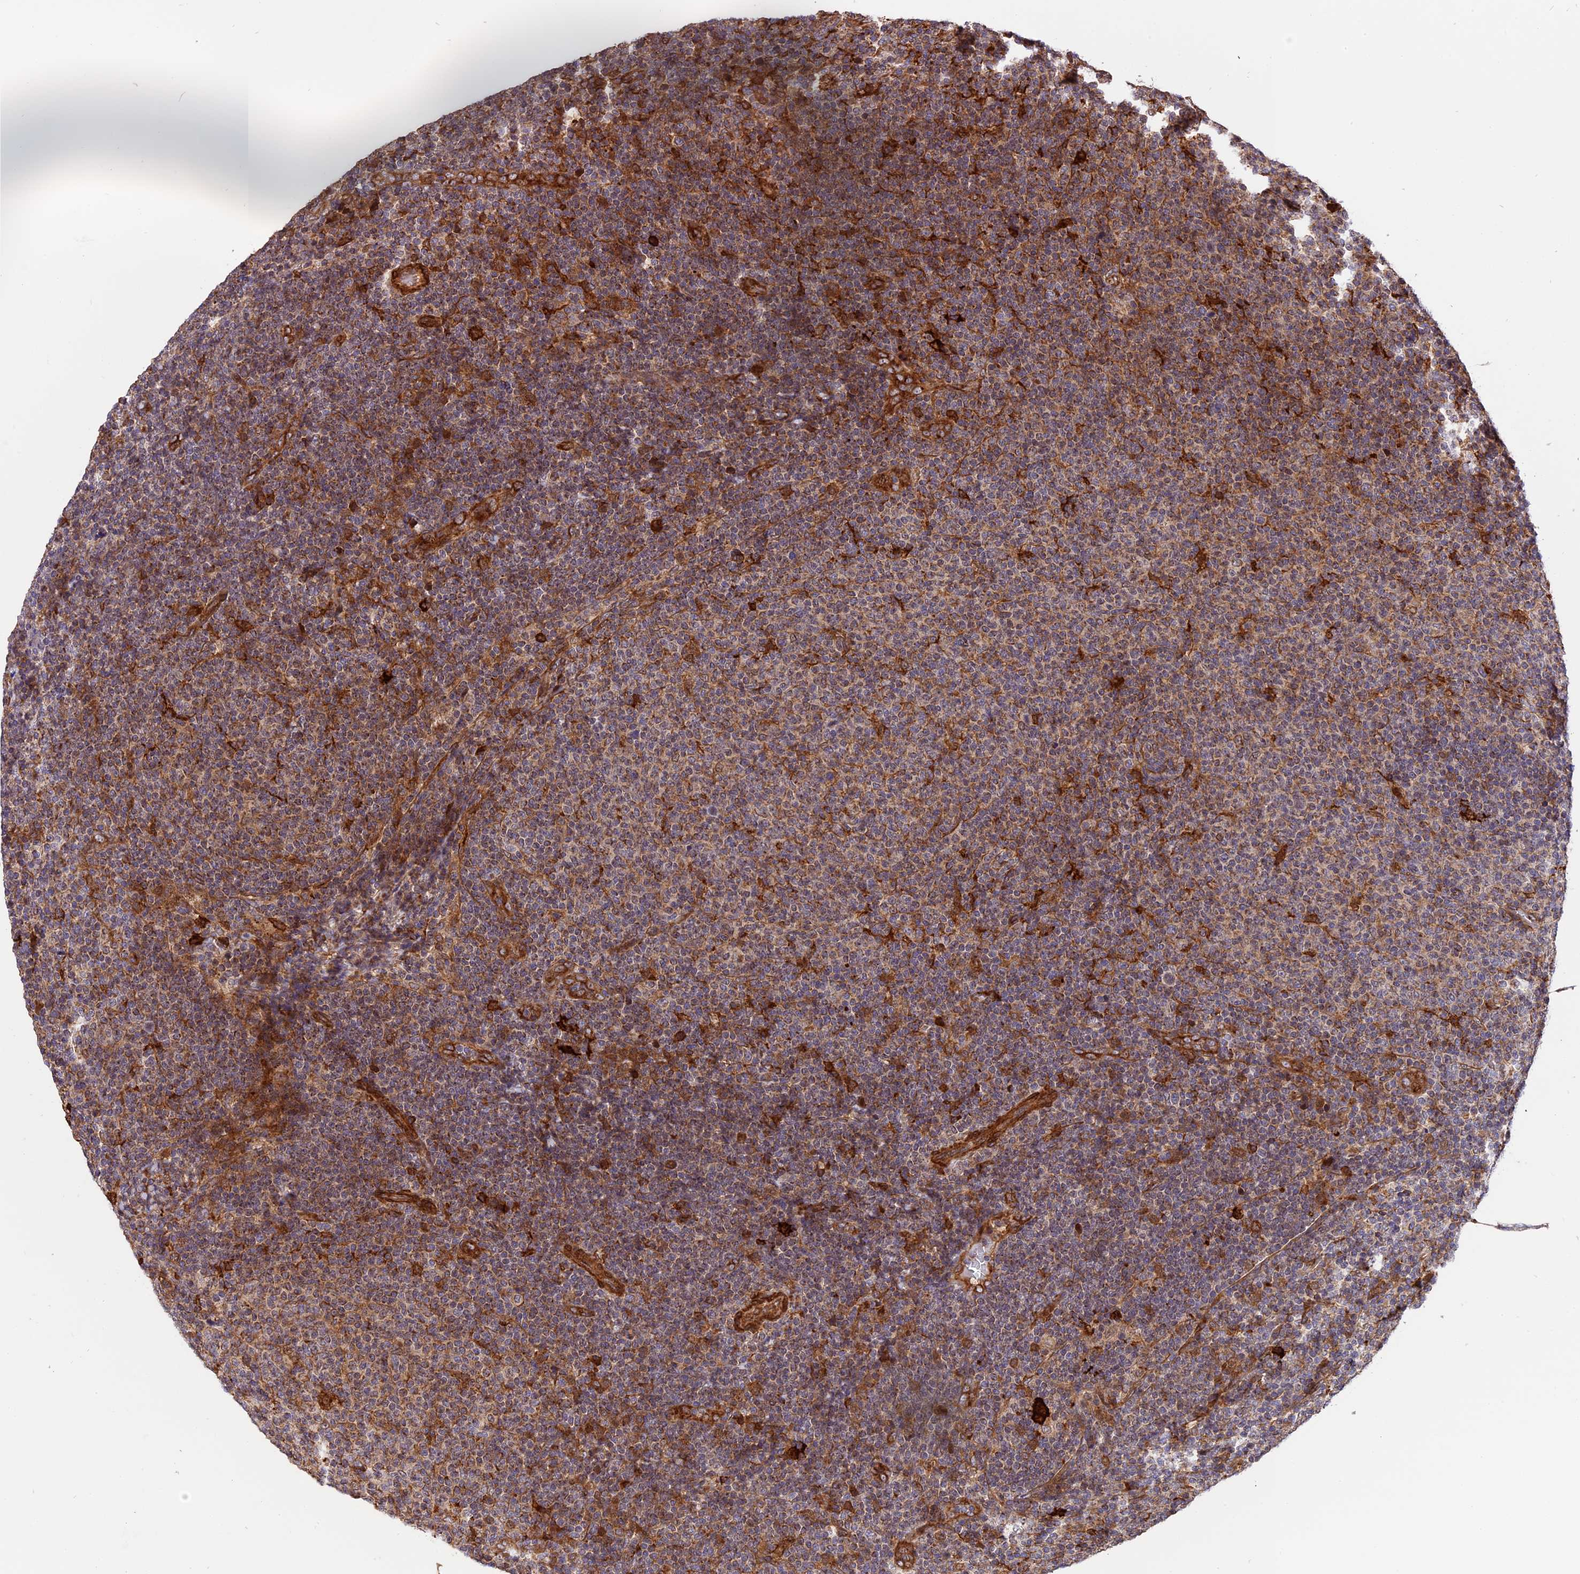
{"staining": {"intensity": "moderate", "quantity": "25%-75%", "location": "cytoplasmic/membranous"}, "tissue": "lymphoma", "cell_type": "Tumor cells", "image_type": "cancer", "snomed": [{"axis": "morphology", "description": "Malignant lymphoma, non-Hodgkin's type, Low grade"}, {"axis": "topography", "description": "Lymph node"}], "caption": "The photomicrograph shows immunohistochemical staining of malignant lymphoma, non-Hodgkin's type (low-grade). There is moderate cytoplasmic/membranous staining is appreciated in about 25%-75% of tumor cells.", "gene": "HERPUD1", "patient": {"sex": "male", "age": 66}}